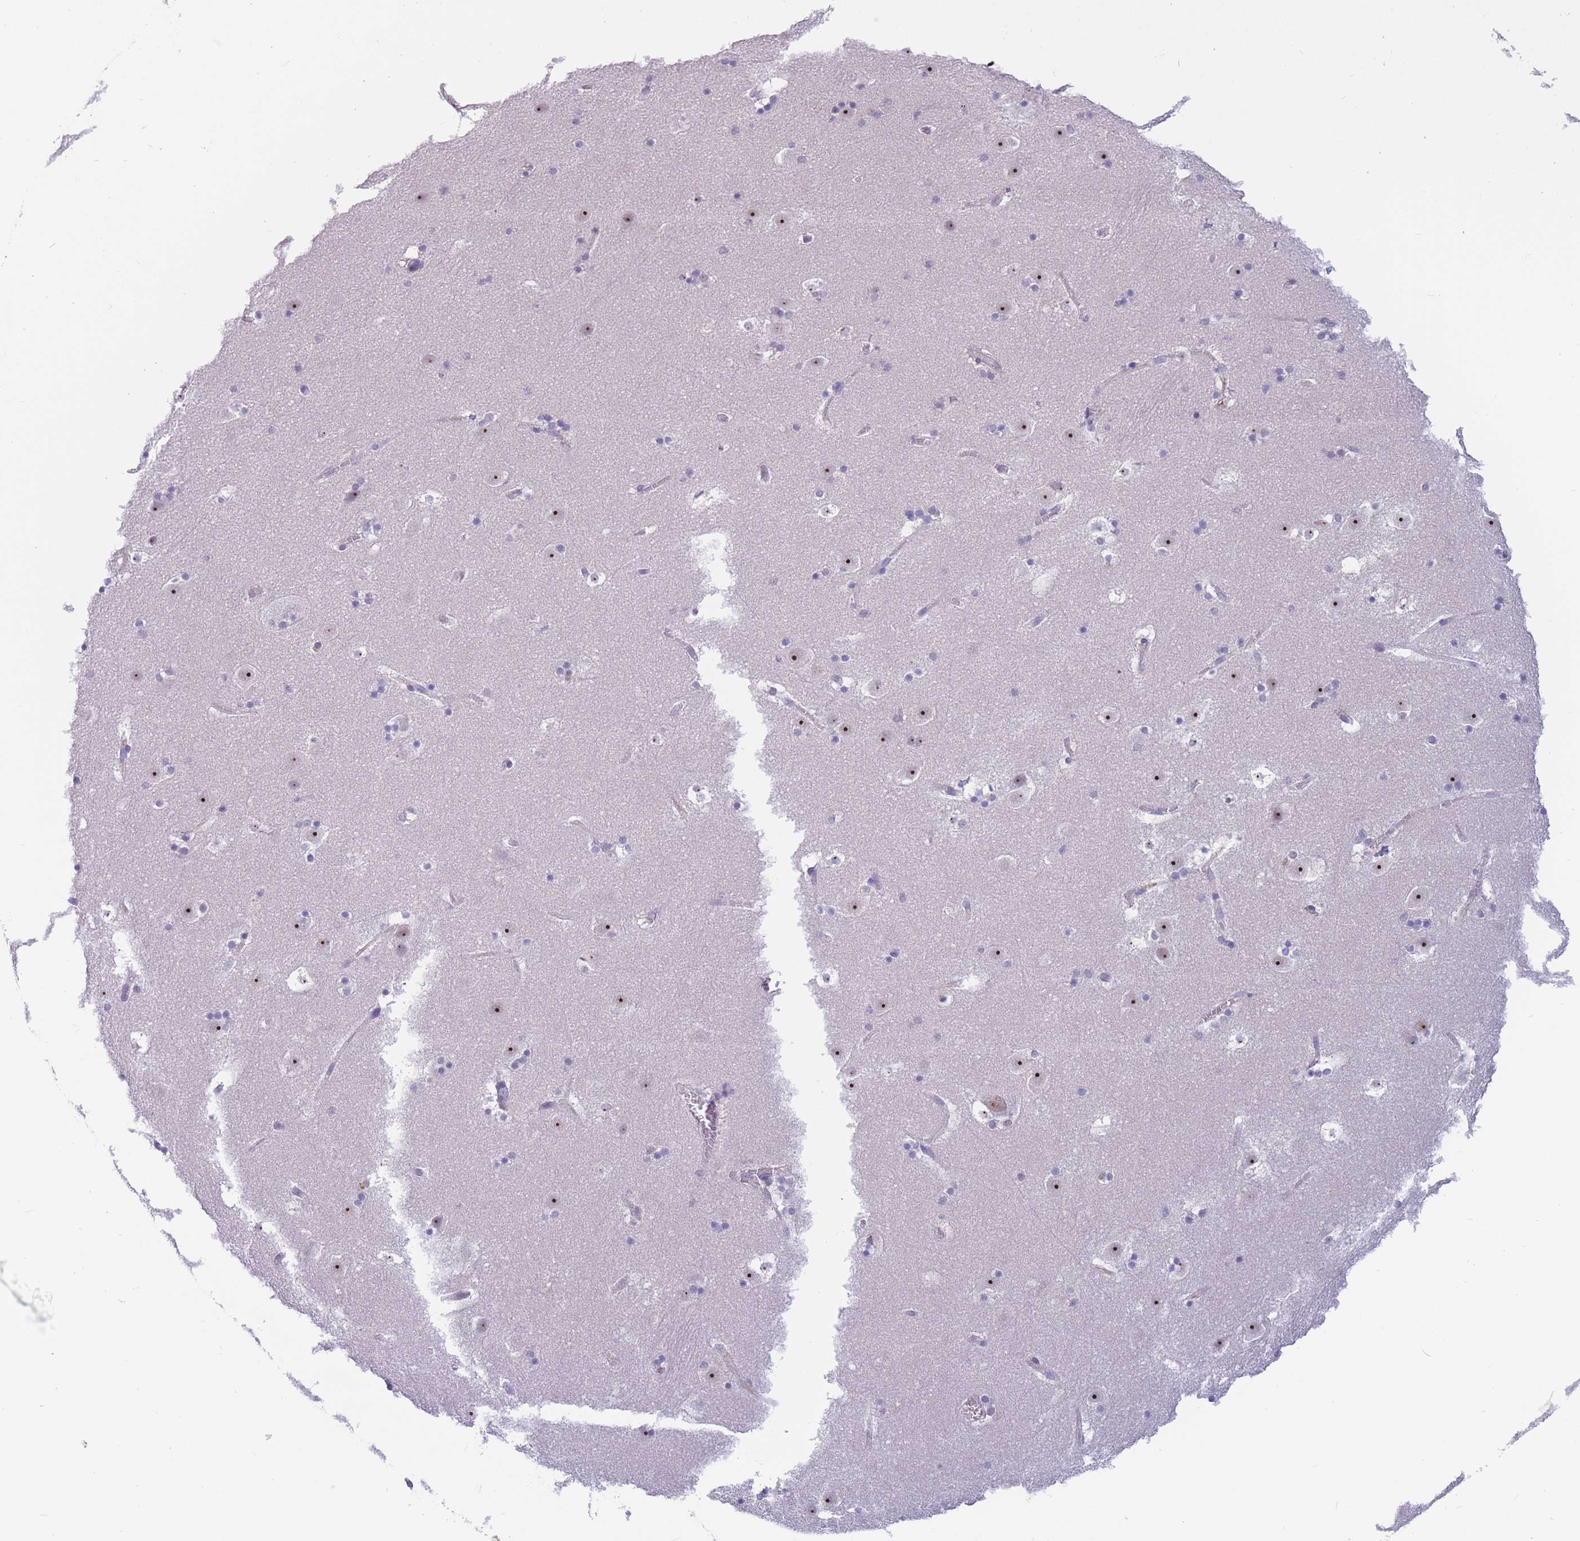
{"staining": {"intensity": "negative", "quantity": "none", "location": "none"}, "tissue": "caudate", "cell_type": "Glial cells", "image_type": "normal", "snomed": [{"axis": "morphology", "description": "Normal tissue, NOS"}, {"axis": "topography", "description": "Lateral ventricle wall"}], "caption": "Glial cells show no significant positivity in unremarkable caudate.", "gene": "BOP1", "patient": {"sex": "male", "age": 45}}